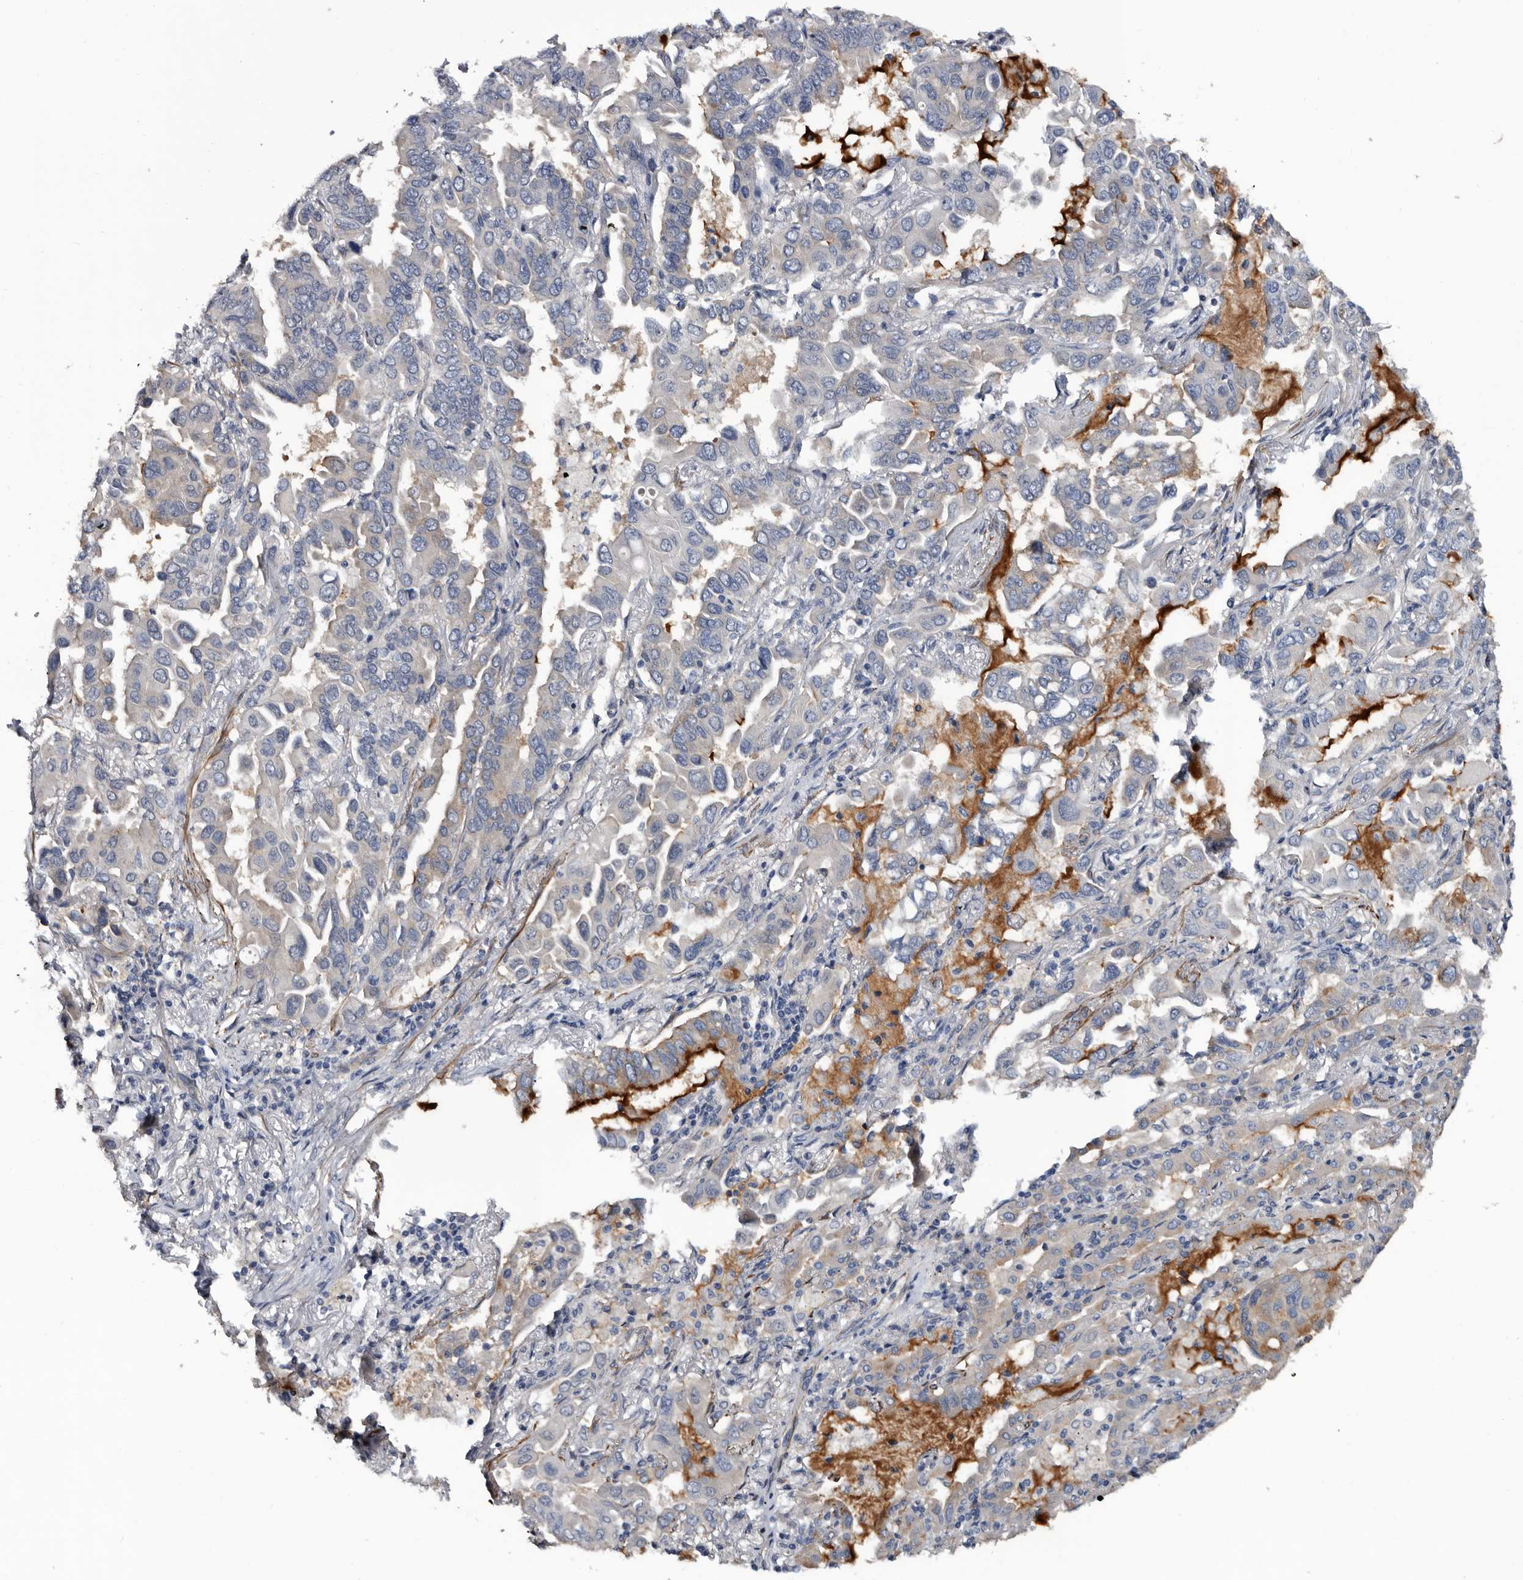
{"staining": {"intensity": "strong", "quantity": "<25%", "location": "cytoplasmic/membranous"}, "tissue": "lung cancer", "cell_type": "Tumor cells", "image_type": "cancer", "snomed": [{"axis": "morphology", "description": "Adenocarcinoma, NOS"}, {"axis": "topography", "description": "Lung"}], "caption": "A medium amount of strong cytoplasmic/membranous staining is appreciated in about <25% of tumor cells in lung cancer tissue. (DAB = brown stain, brightfield microscopy at high magnification).", "gene": "IARS1", "patient": {"sex": "male", "age": 64}}